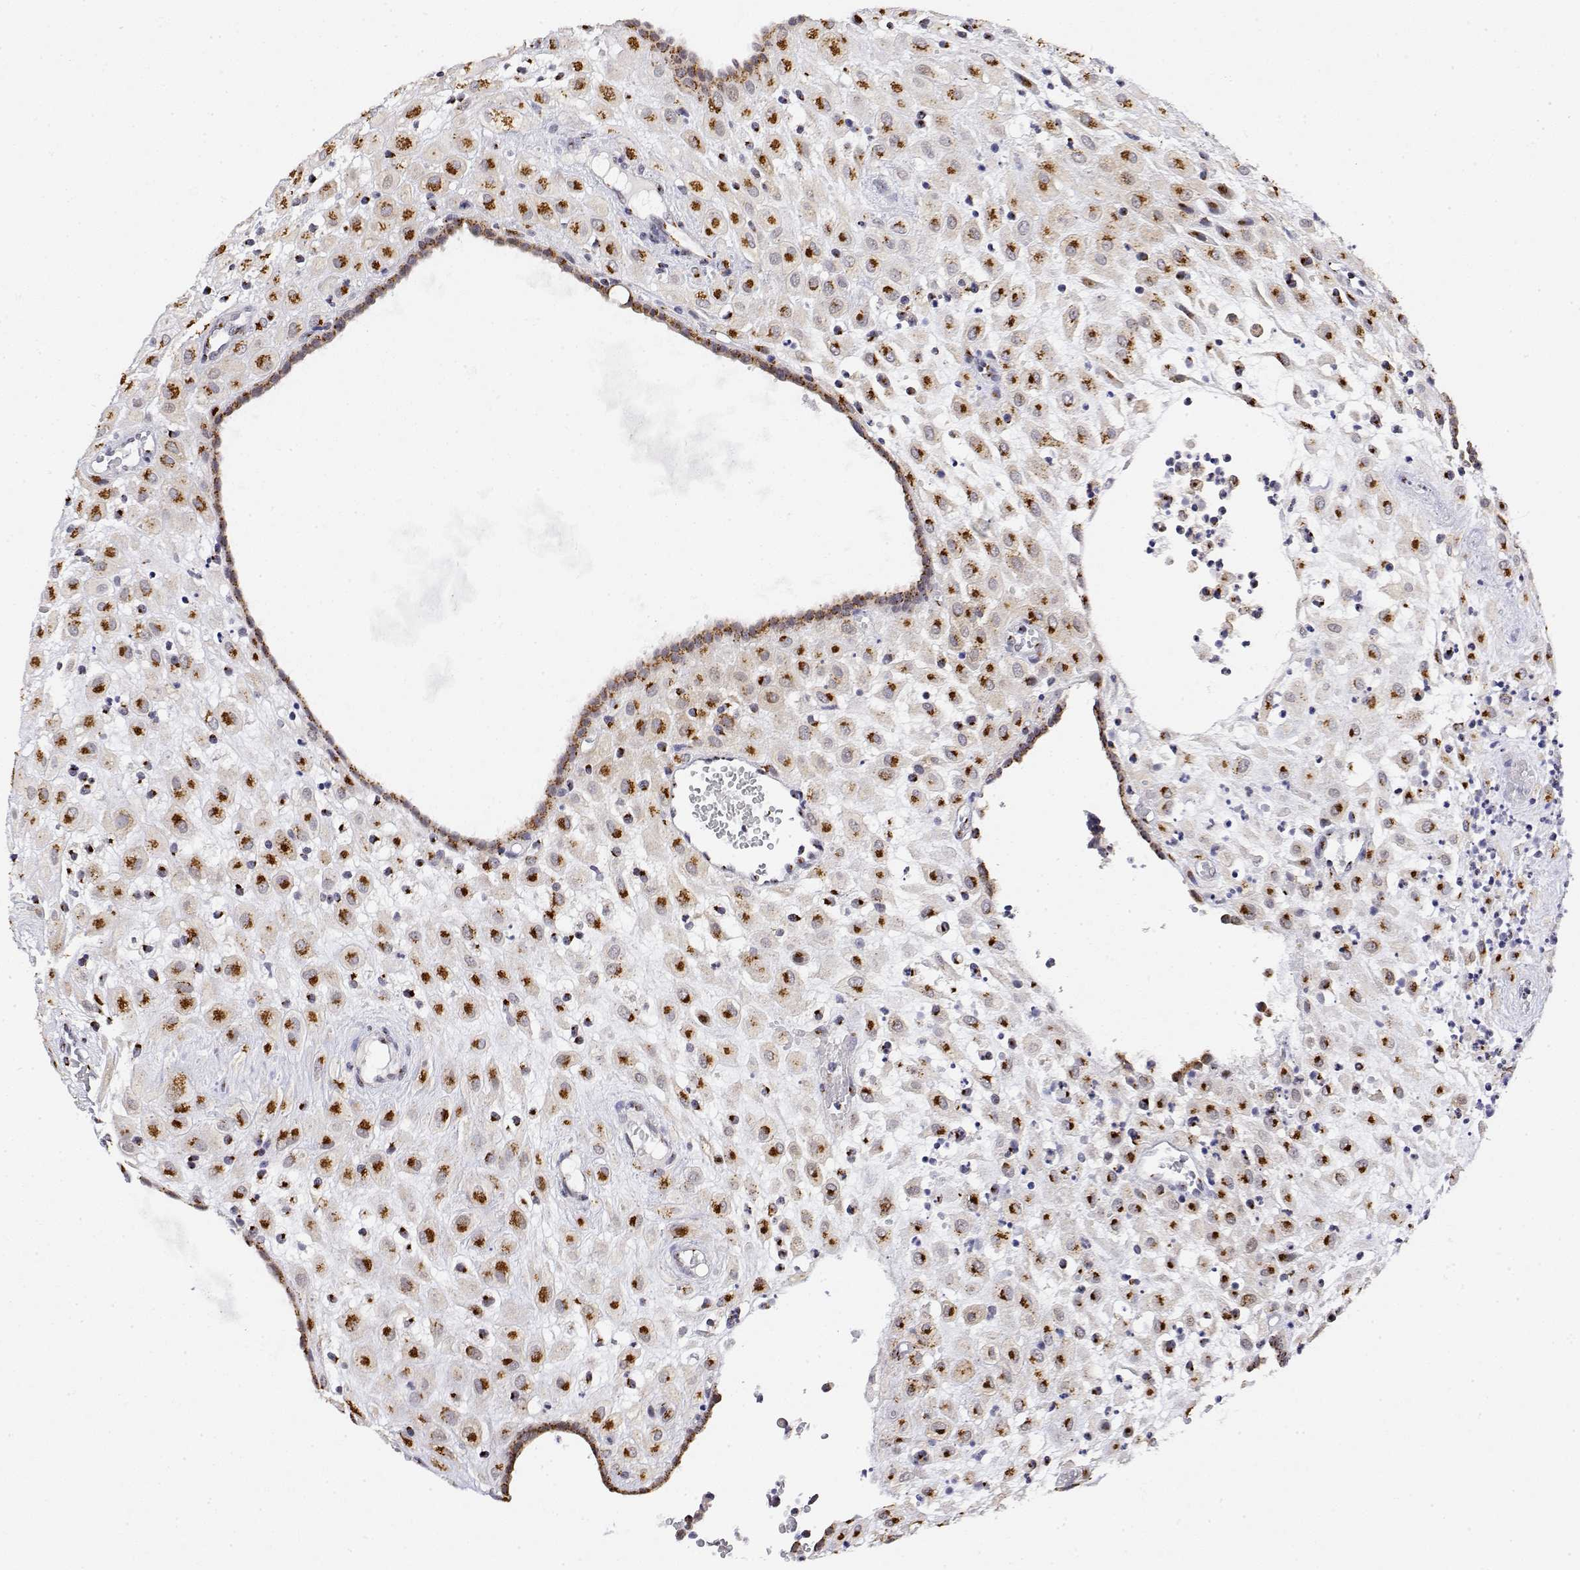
{"staining": {"intensity": "strong", "quantity": ">75%", "location": "cytoplasmic/membranous"}, "tissue": "placenta", "cell_type": "Decidual cells", "image_type": "normal", "snomed": [{"axis": "morphology", "description": "Normal tissue, NOS"}, {"axis": "topography", "description": "Placenta"}], "caption": "Normal placenta exhibits strong cytoplasmic/membranous staining in about >75% of decidual cells, visualized by immunohistochemistry.", "gene": "YIPF3", "patient": {"sex": "female", "age": 24}}